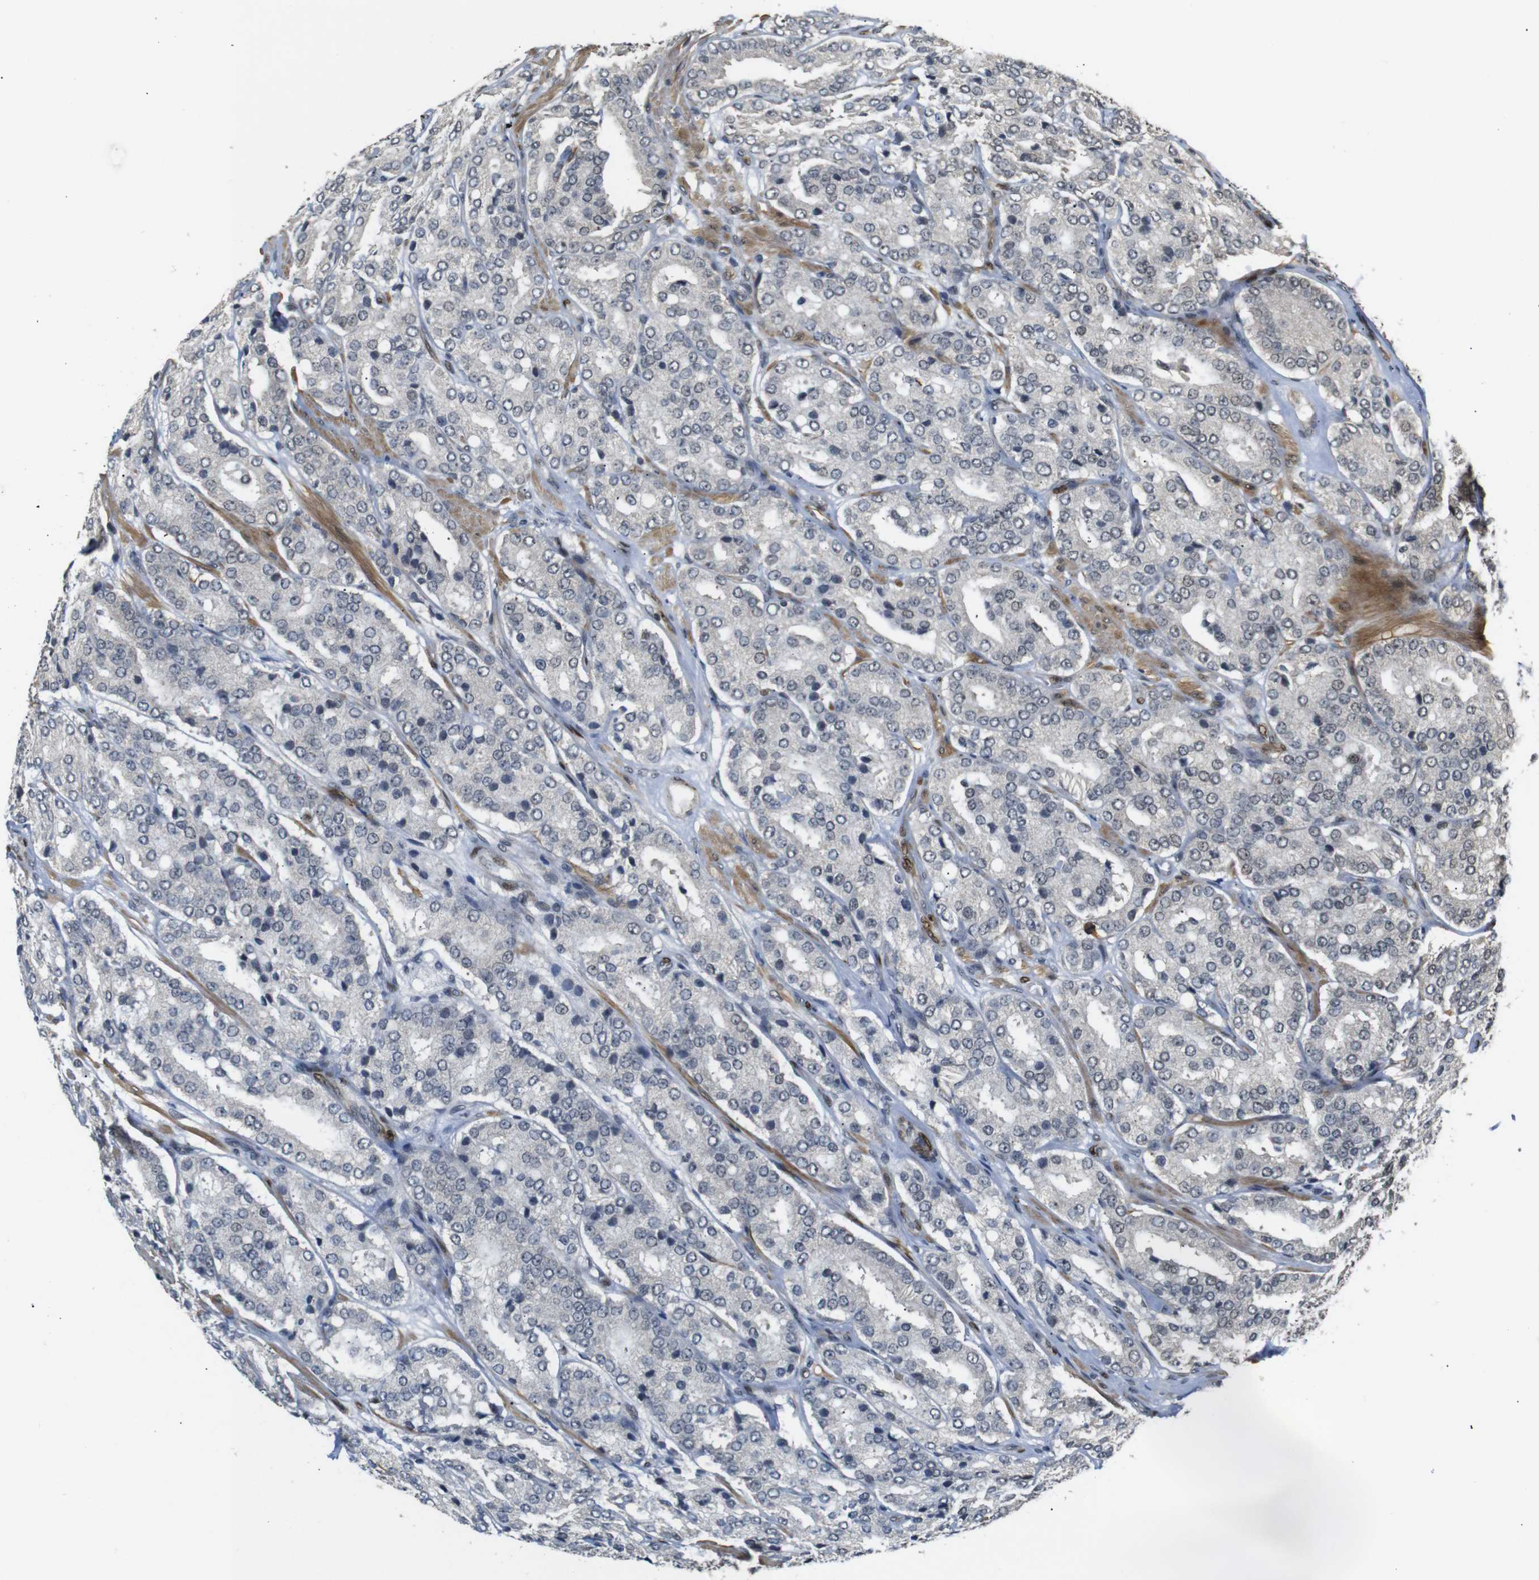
{"staining": {"intensity": "negative", "quantity": "none", "location": "none"}, "tissue": "prostate cancer", "cell_type": "Tumor cells", "image_type": "cancer", "snomed": [{"axis": "morphology", "description": "Adenocarcinoma, High grade"}, {"axis": "topography", "description": "Prostate"}], "caption": "Tumor cells are negative for brown protein staining in prostate cancer (high-grade adenocarcinoma).", "gene": "TBX2", "patient": {"sex": "male", "age": 65}}